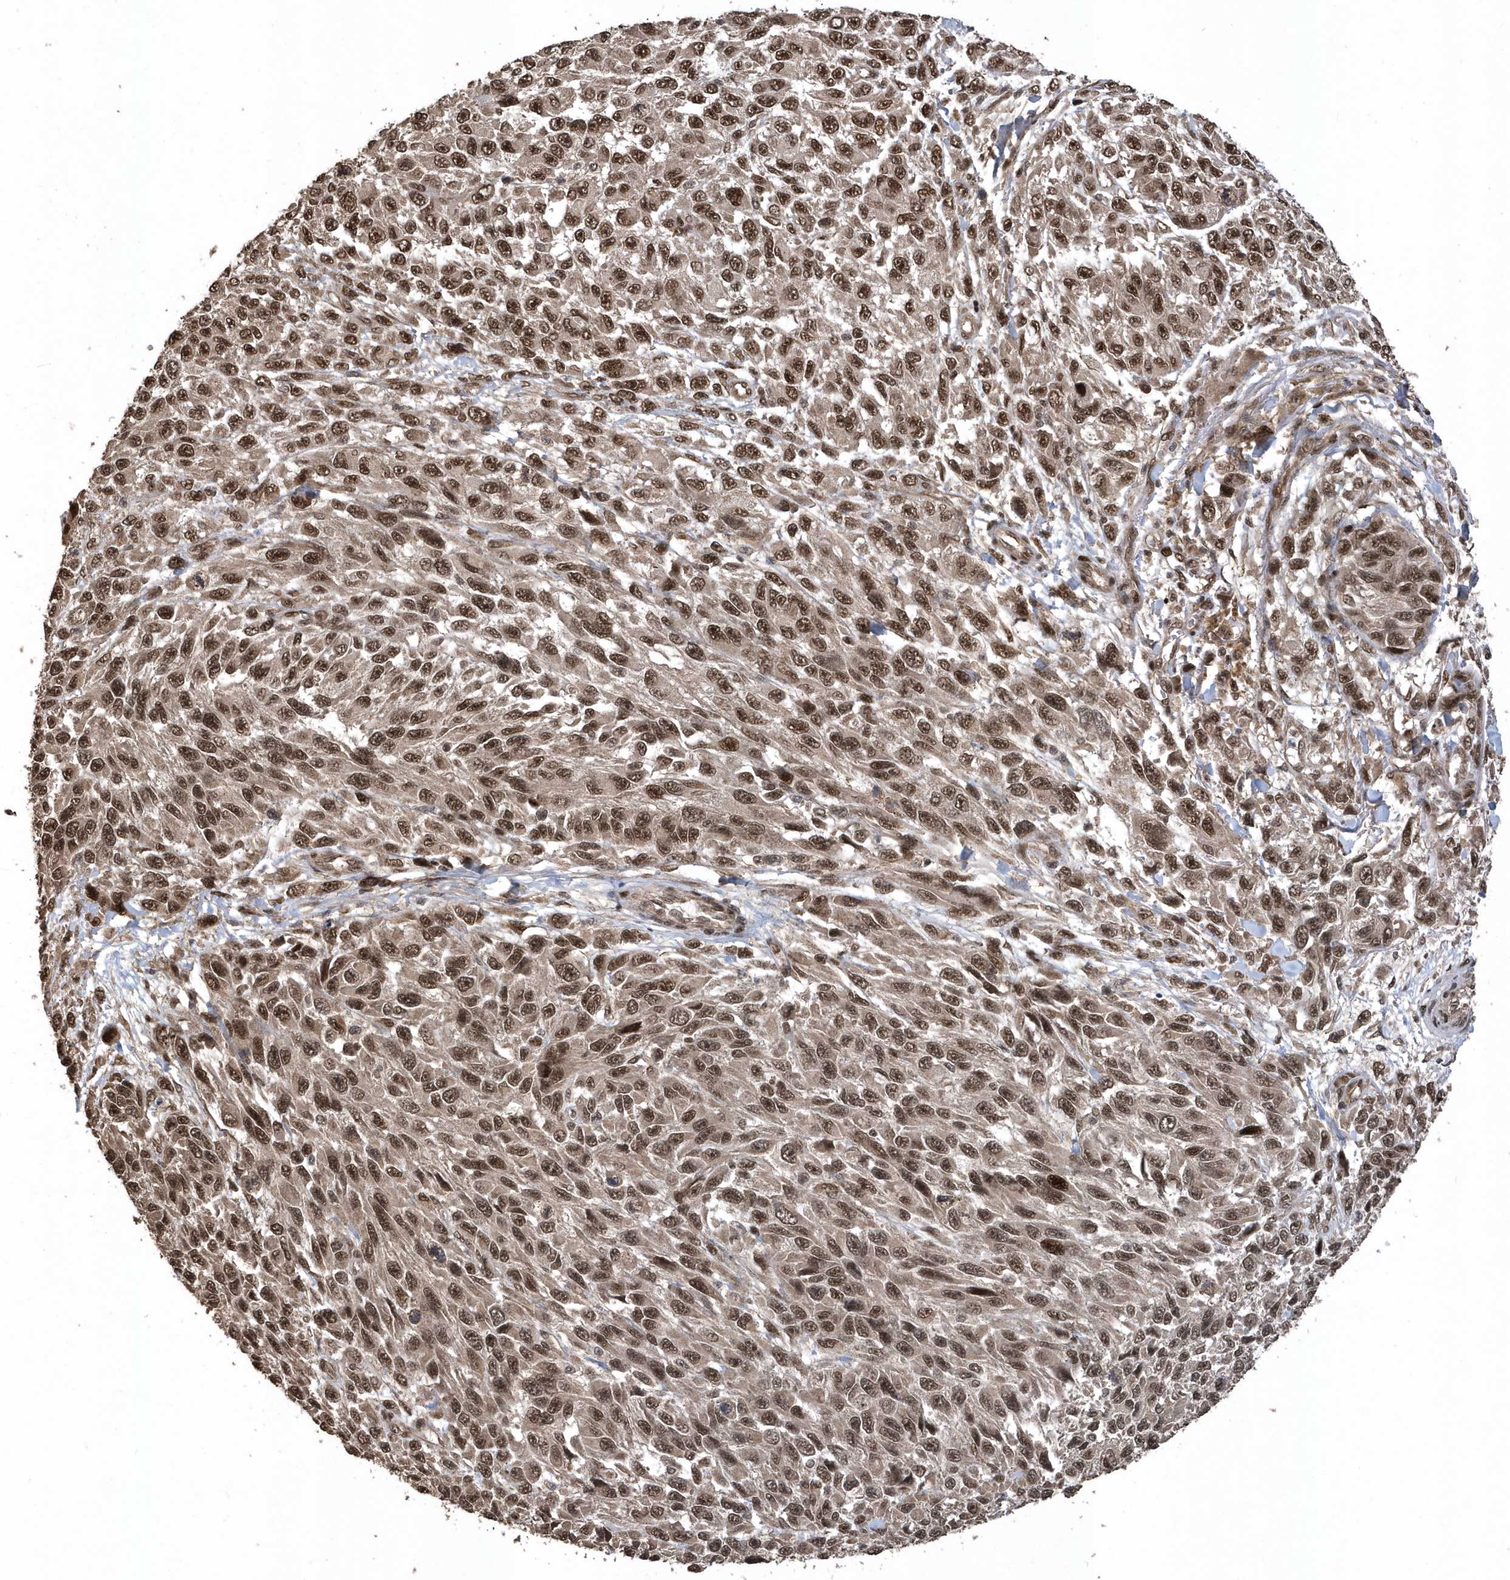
{"staining": {"intensity": "moderate", "quantity": ">75%", "location": "nuclear"}, "tissue": "melanoma", "cell_type": "Tumor cells", "image_type": "cancer", "snomed": [{"axis": "morphology", "description": "Malignant melanoma, NOS"}, {"axis": "topography", "description": "Skin"}], "caption": "Tumor cells reveal medium levels of moderate nuclear expression in about >75% of cells in human malignant melanoma.", "gene": "INTS12", "patient": {"sex": "female", "age": 96}}